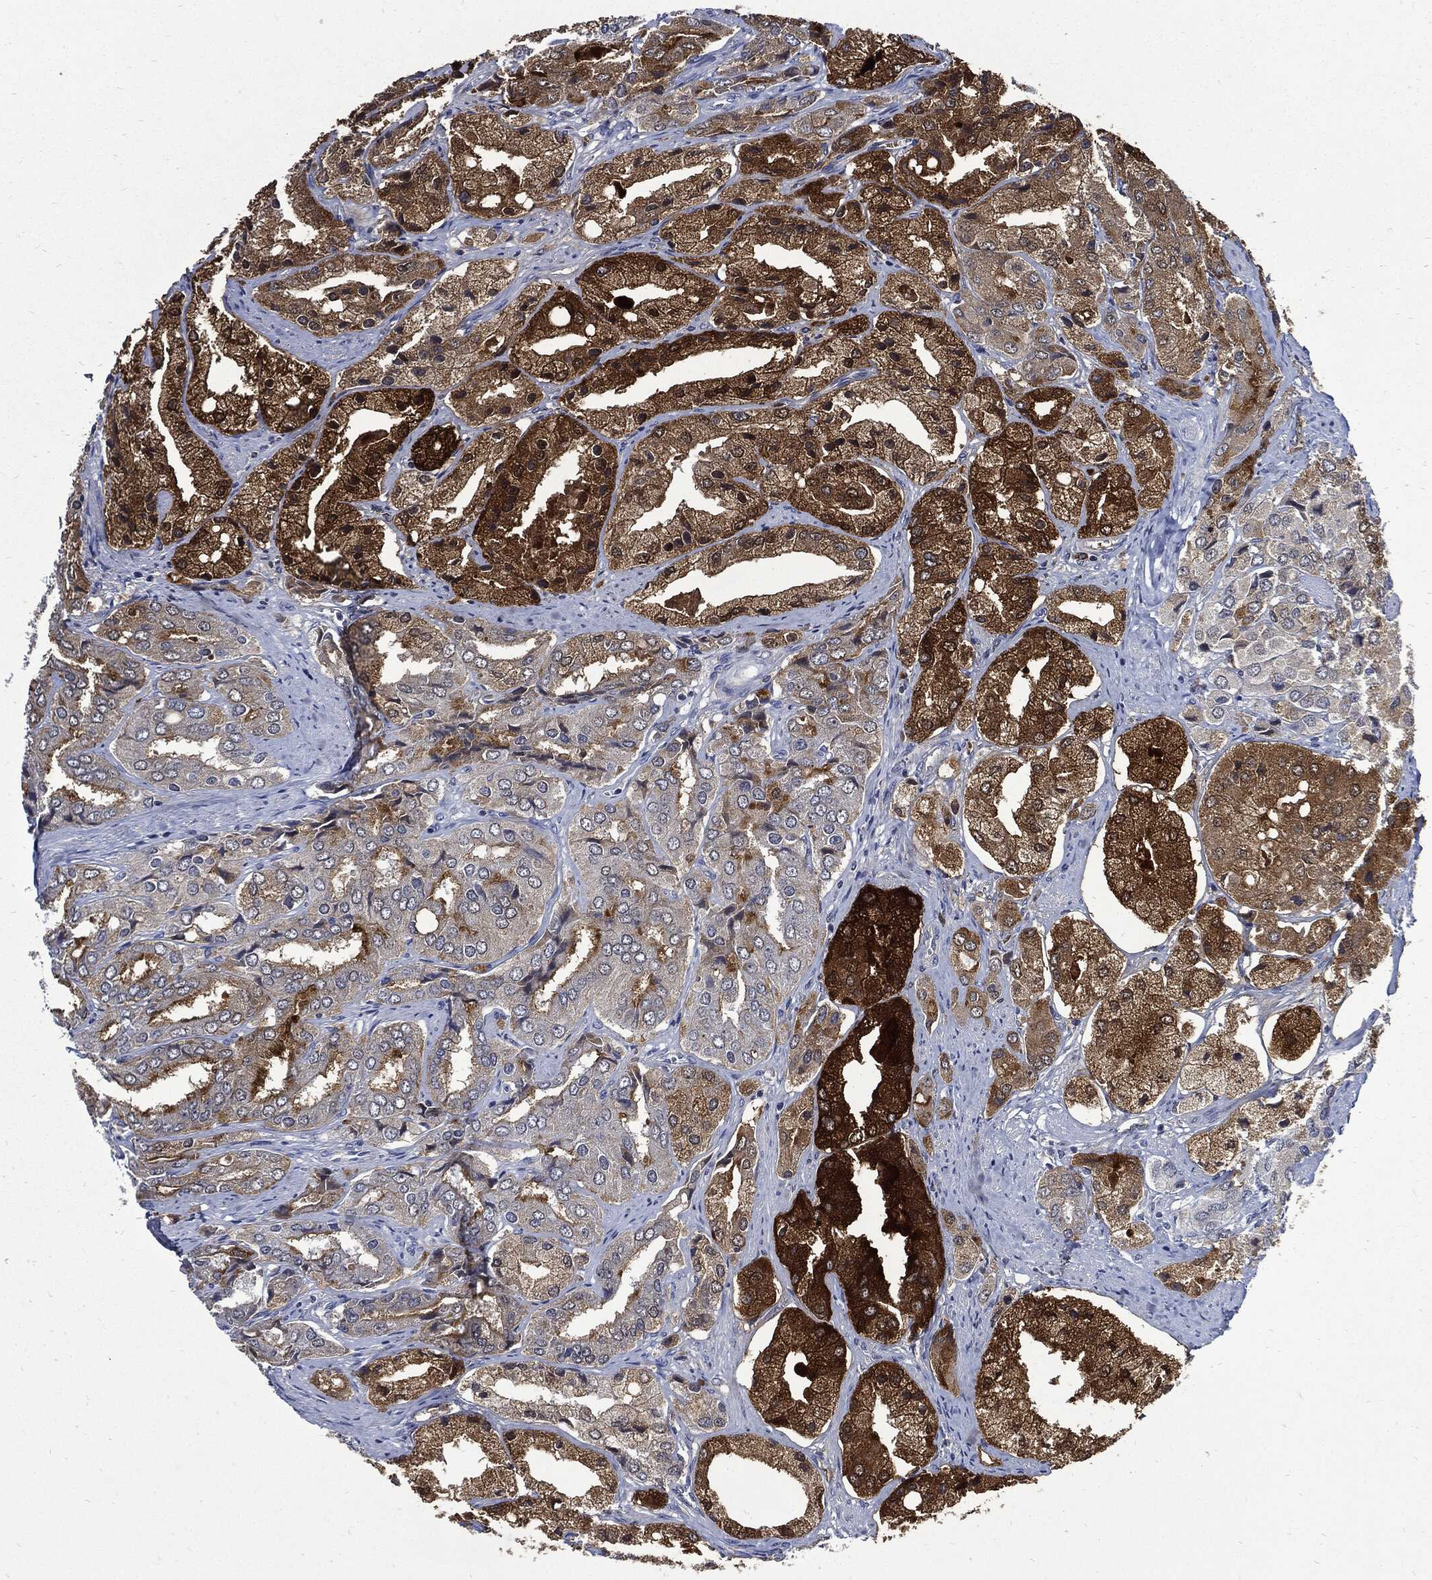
{"staining": {"intensity": "strong", "quantity": "<25%", "location": "cytoplasmic/membranous"}, "tissue": "prostate cancer", "cell_type": "Tumor cells", "image_type": "cancer", "snomed": [{"axis": "morphology", "description": "Adenocarcinoma, Low grade"}, {"axis": "topography", "description": "Prostate"}], "caption": "Prostate cancer stained with immunohistochemistry displays strong cytoplasmic/membranous staining in about <25% of tumor cells. The staining was performed using DAB (3,3'-diaminobenzidine) to visualize the protein expression in brown, while the nuclei were stained in blue with hematoxylin (Magnification: 20x).", "gene": "CPE", "patient": {"sex": "male", "age": 69}}